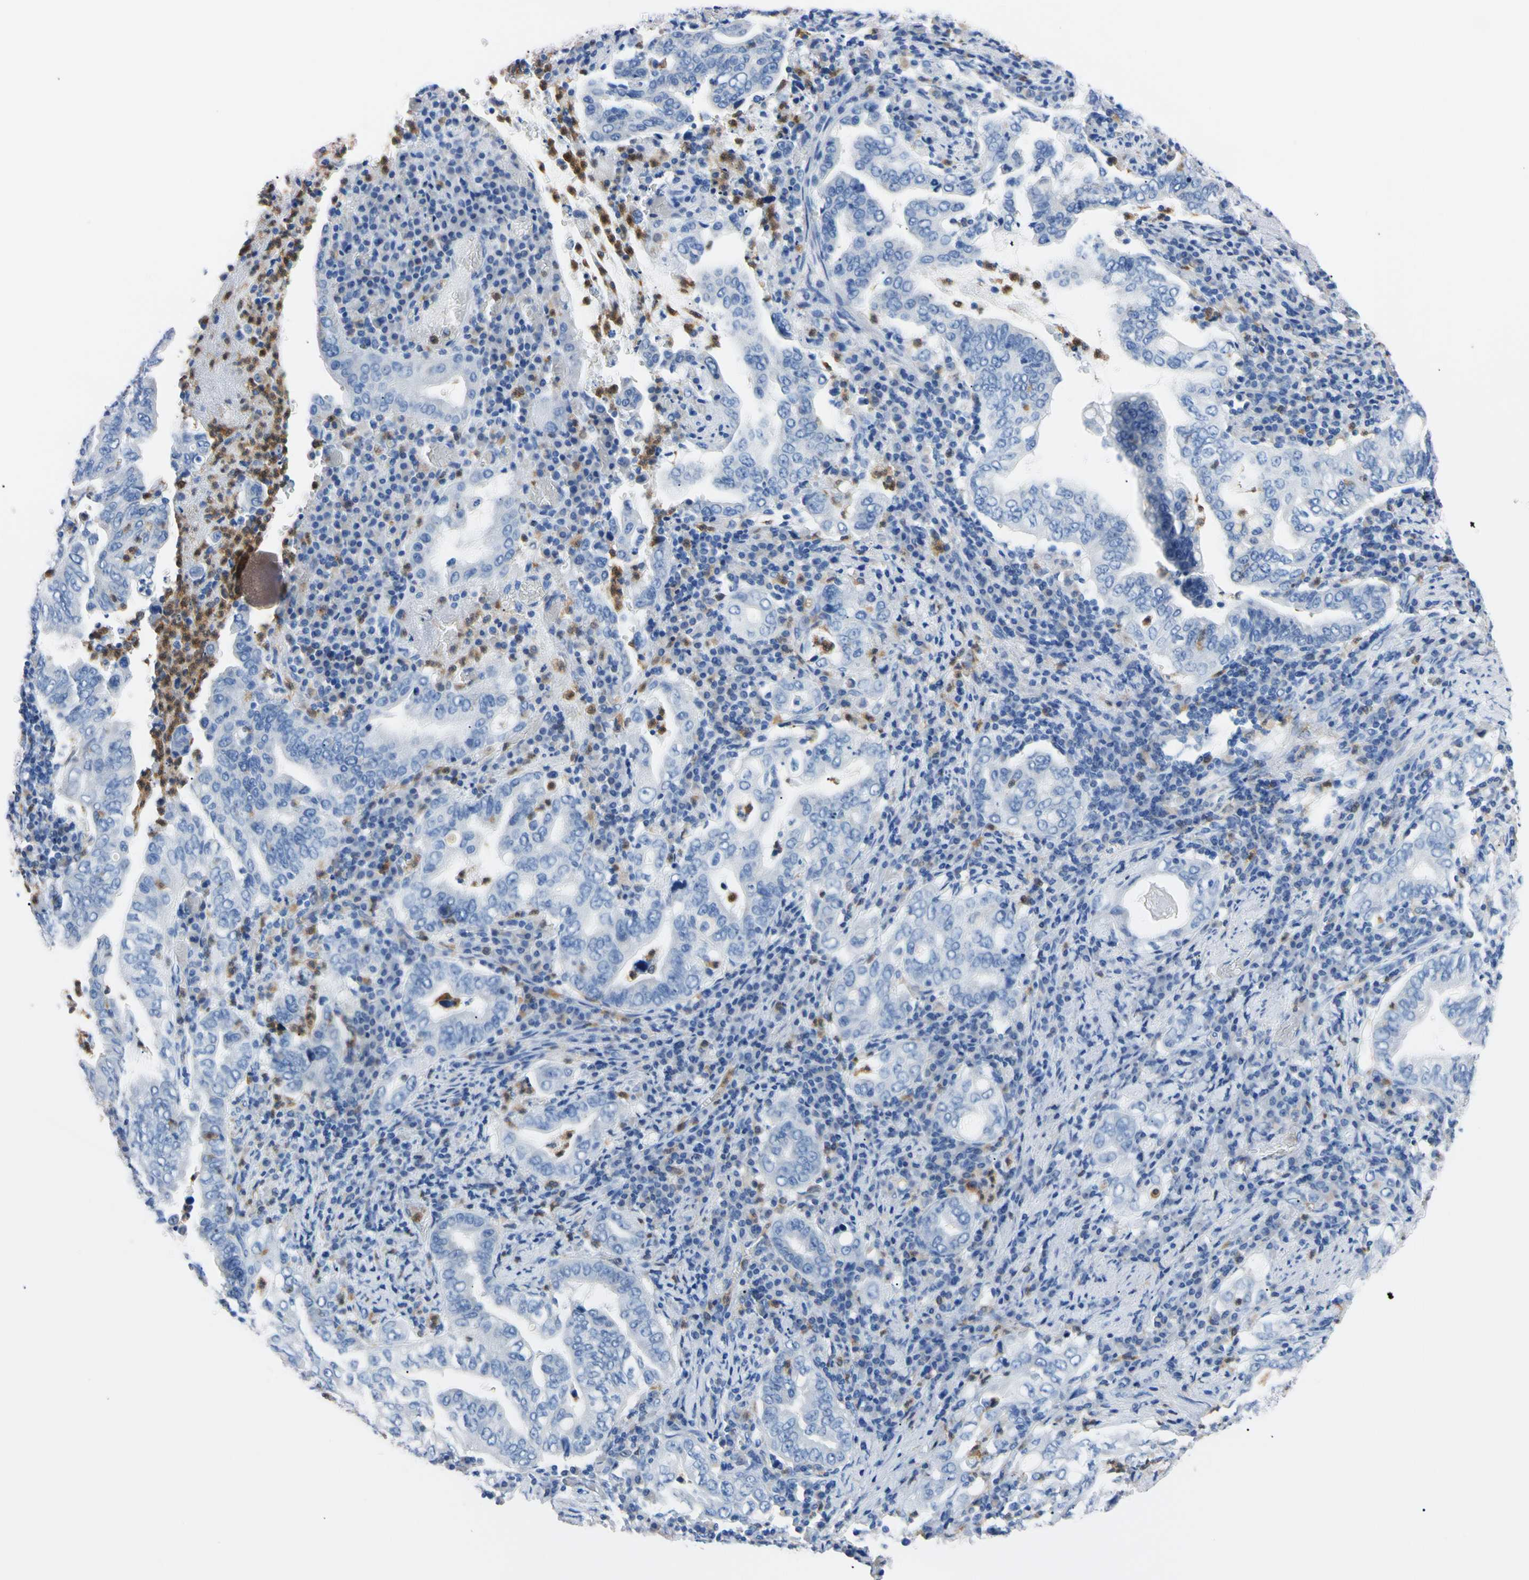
{"staining": {"intensity": "negative", "quantity": "none", "location": "none"}, "tissue": "stomach cancer", "cell_type": "Tumor cells", "image_type": "cancer", "snomed": [{"axis": "morphology", "description": "Normal tissue, NOS"}, {"axis": "morphology", "description": "Adenocarcinoma, NOS"}, {"axis": "topography", "description": "Esophagus"}, {"axis": "topography", "description": "Stomach, upper"}, {"axis": "topography", "description": "Peripheral nerve tissue"}], "caption": "Protein analysis of stomach adenocarcinoma displays no significant staining in tumor cells.", "gene": "NCF4", "patient": {"sex": "male", "age": 62}}